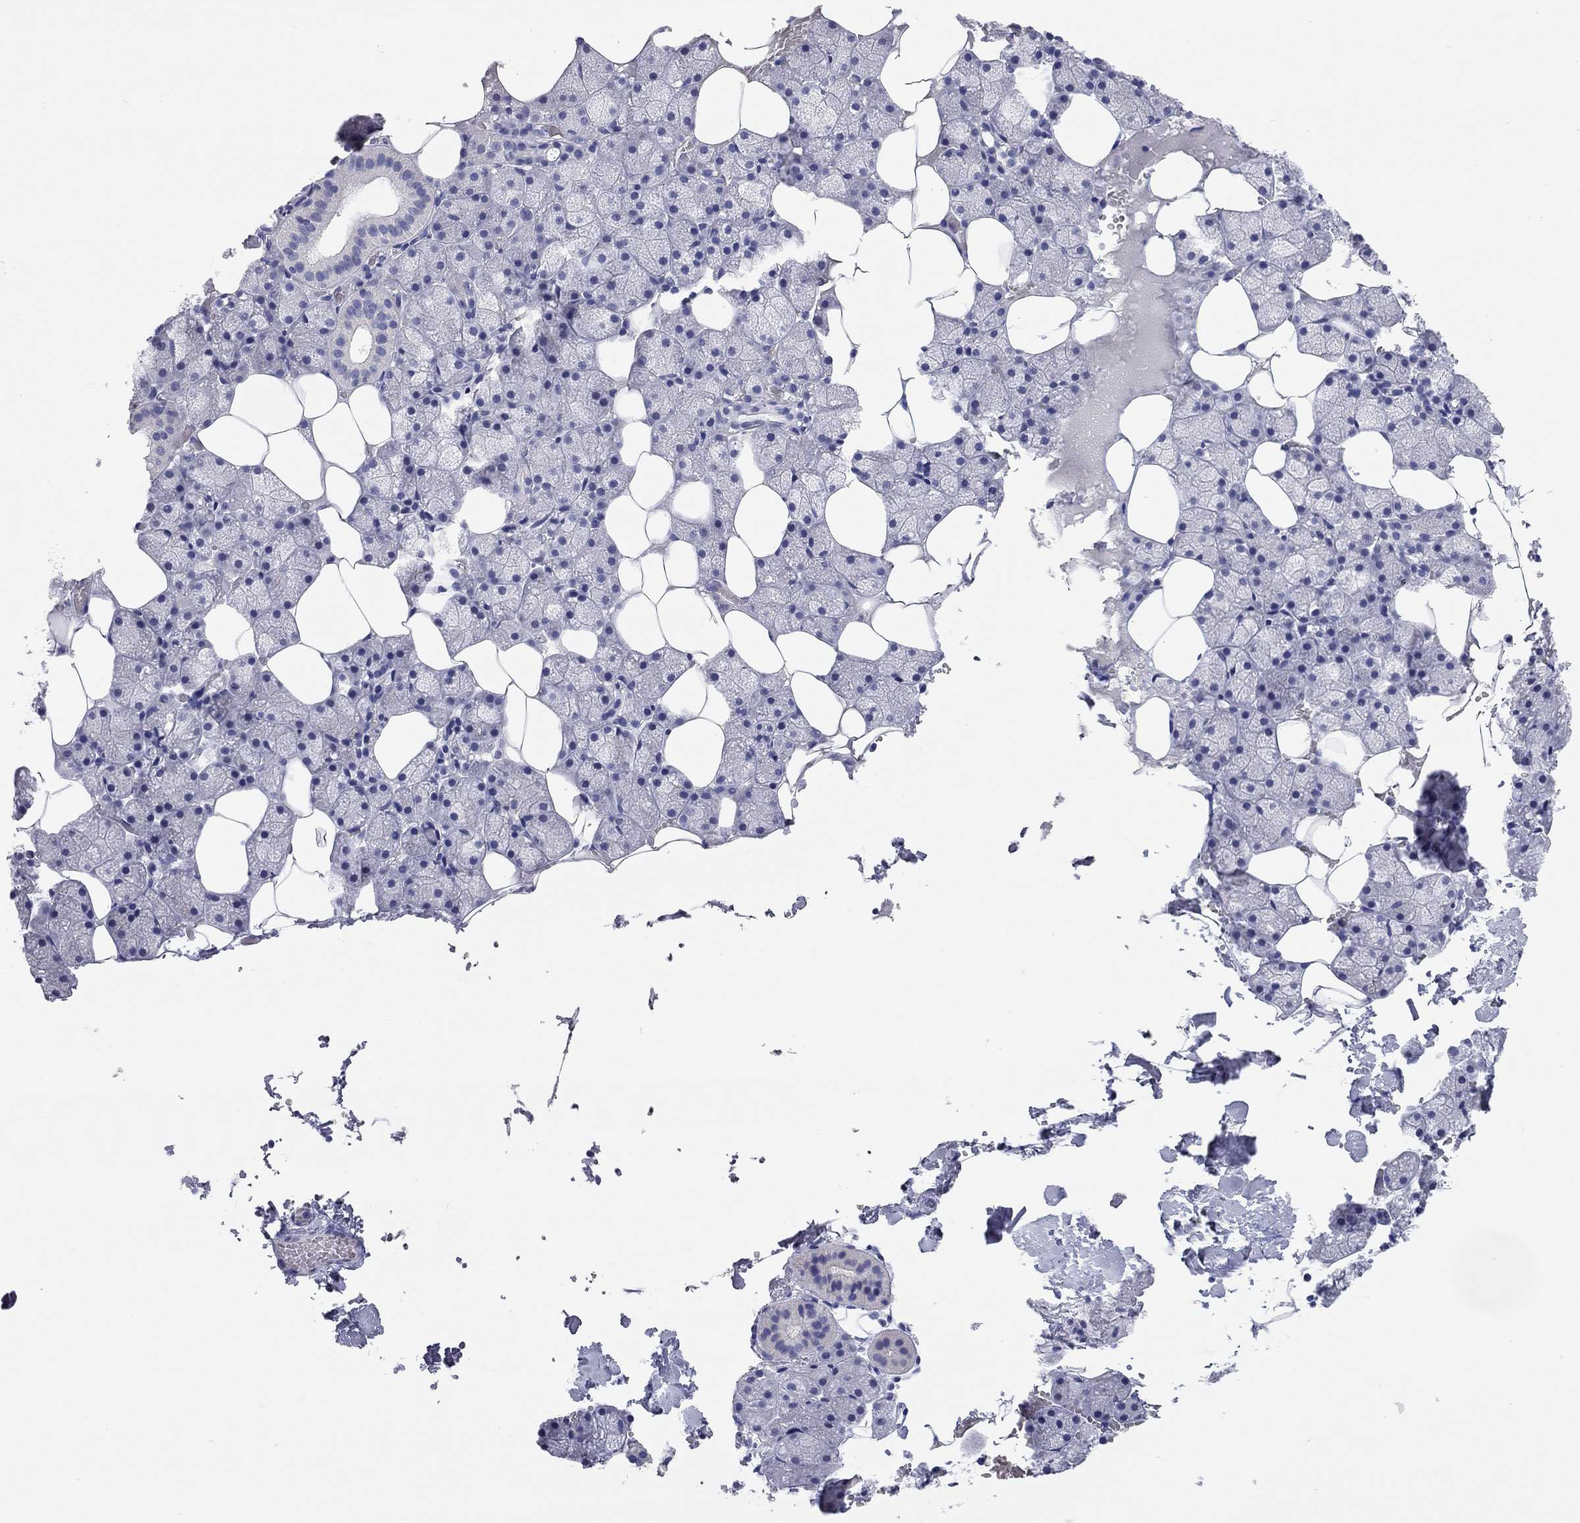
{"staining": {"intensity": "negative", "quantity": "none", "location": "none"}, "tissue": "salivary gland", "cell_type": "Glandular cells", "image_type": "normal", "snomed": [{"axis": "morphology", "description": "Normal tissue, NOS"}, {"axis": "topography", "description": "Salivary gland"}], "caption": "Glandular cells are negative for brown protein staining in normal salivary gland. (IHC, brightfield microscopy, high magnification).", "gene": "ENSG00000269035", "patient": {"sex": "male", "age": 38}}